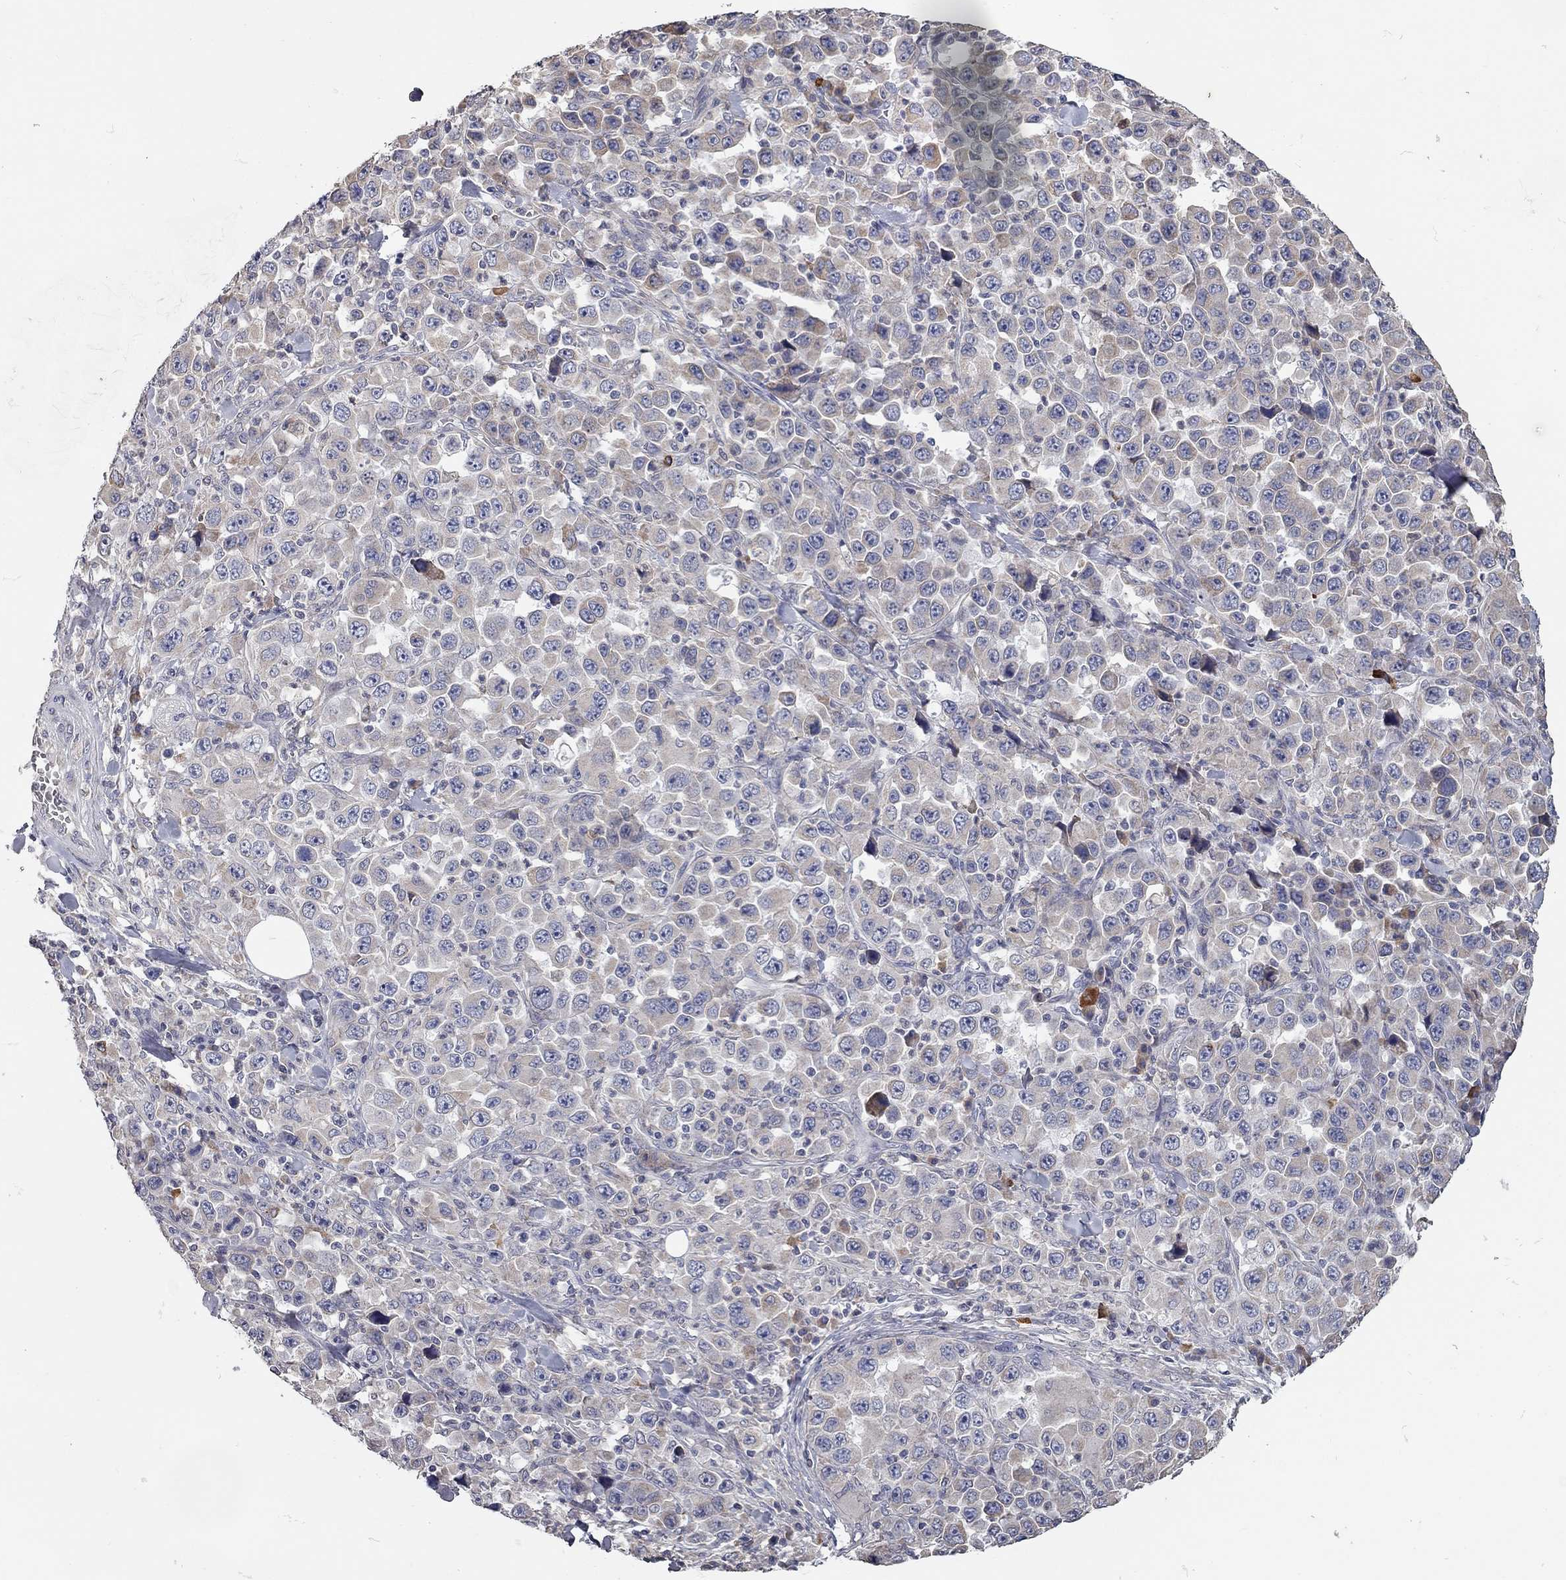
{"staining": {"intensity": "negative", "quantity": "none", "location": "none"}, "tissue": "stomach cancer", "cell_type": "Tumor cells", "image_type": "cancer", "snomed": [{"axis": "morphology", "description": "Normal tissue, NOS"}, {"axis": "morphology", "description": "Adenocarcinoma, NOS"}, {"axis": "topography", "description": "Stomach, upper"}, {"axis": "topography", "description": "Stomach"}], "caption": "High power microscopy photomicrograph of an immunohistochemistry (IHC) histopathology image of adenocarcinoma (stomach), revealing no significant expression in tumor cells.", "gene": "XAGE2", "patient": {"sex": "male", "age": 59}}